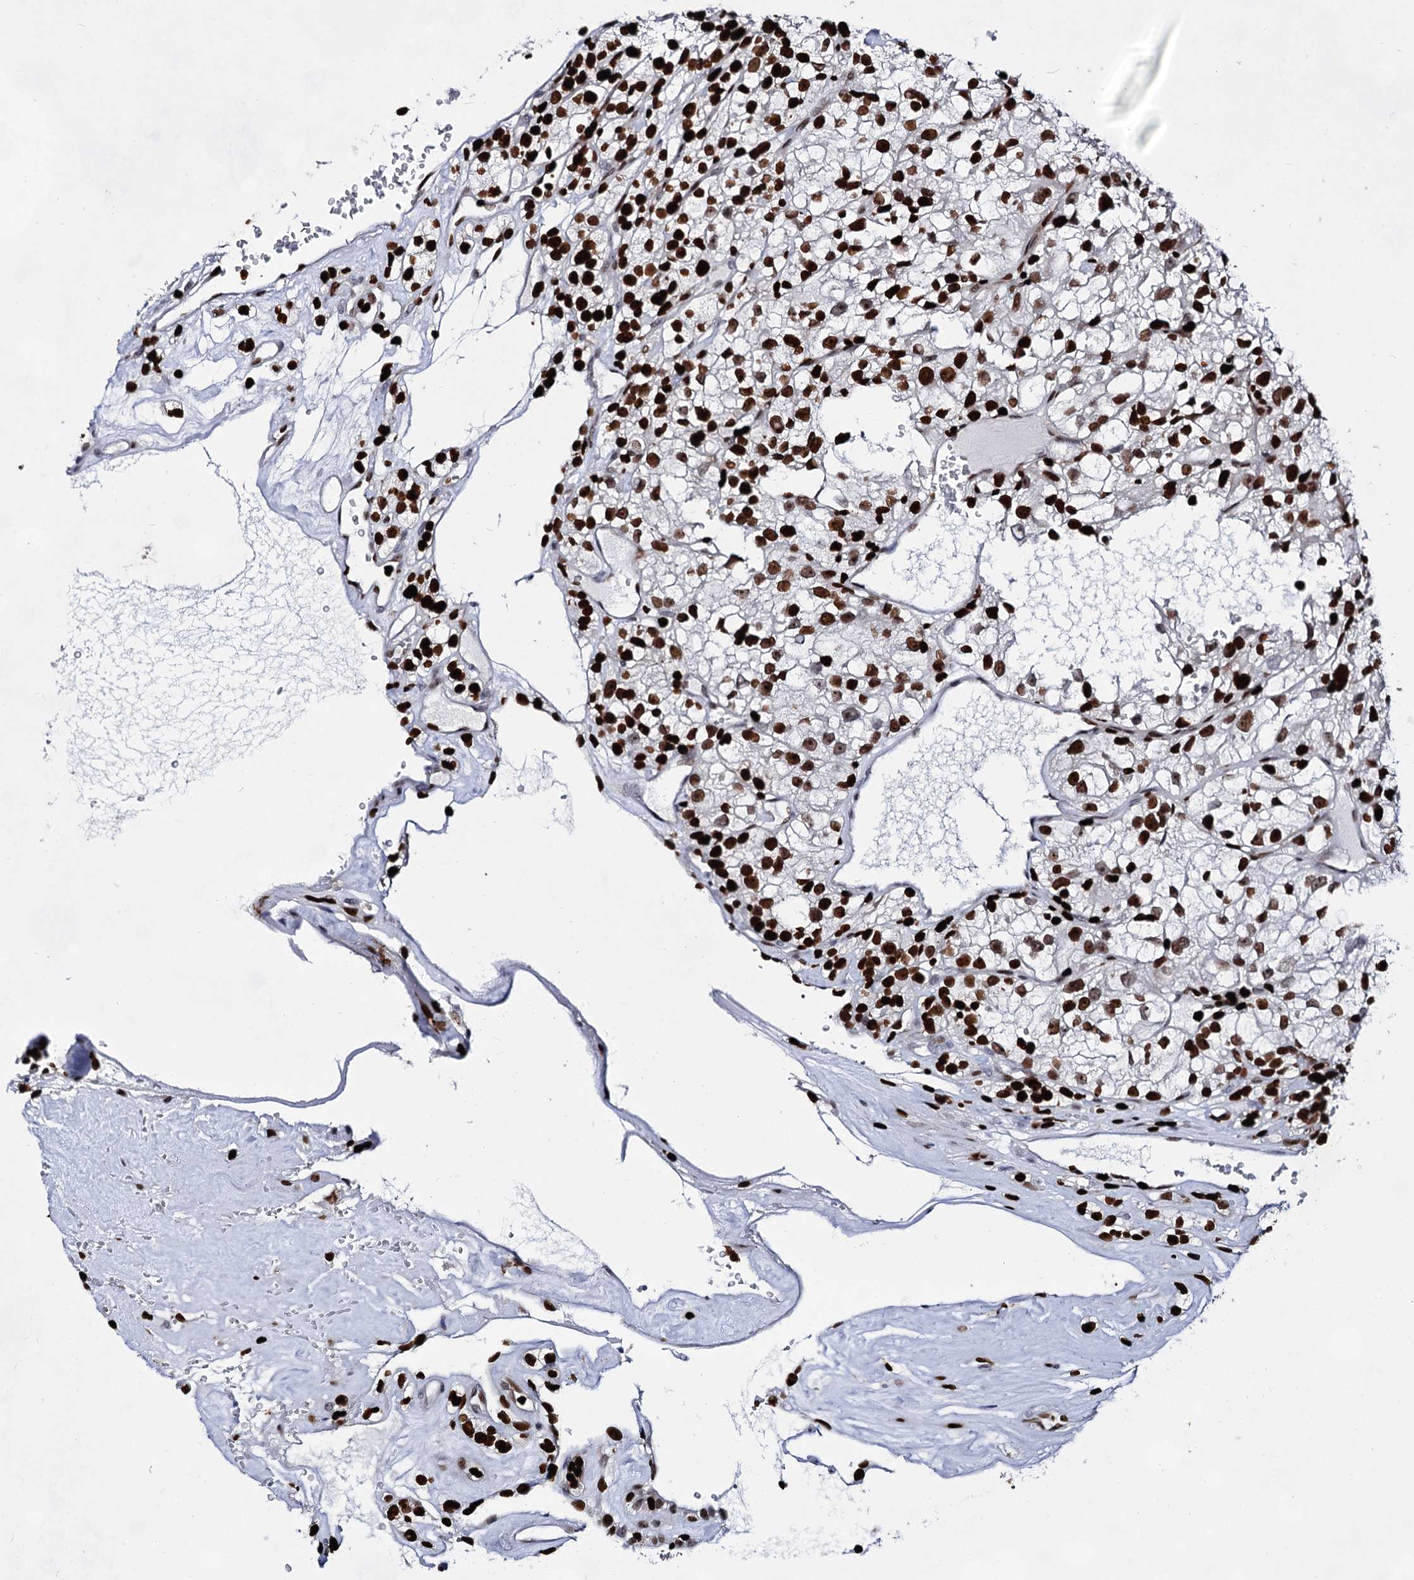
{"staining": {"intensity": "strong", "quantity": ">75%", "location": "nuclear"}, "tissue": "renal cancer", "cell_type": "Tumor cells", "image_type": "cancer", "snomed": [{"axis": "morphology", "description": "Adenocarcinoma, NOS"}, {"axis": "topography", "description": "Kidney"}], "caption": "Immunohistochemical staining of renal cancer demonstrates strong nuclear protein positivity in about >75% of tumor cells.", "gene": "HMGB2", "patient": {"sex": "female", "age": 57}}